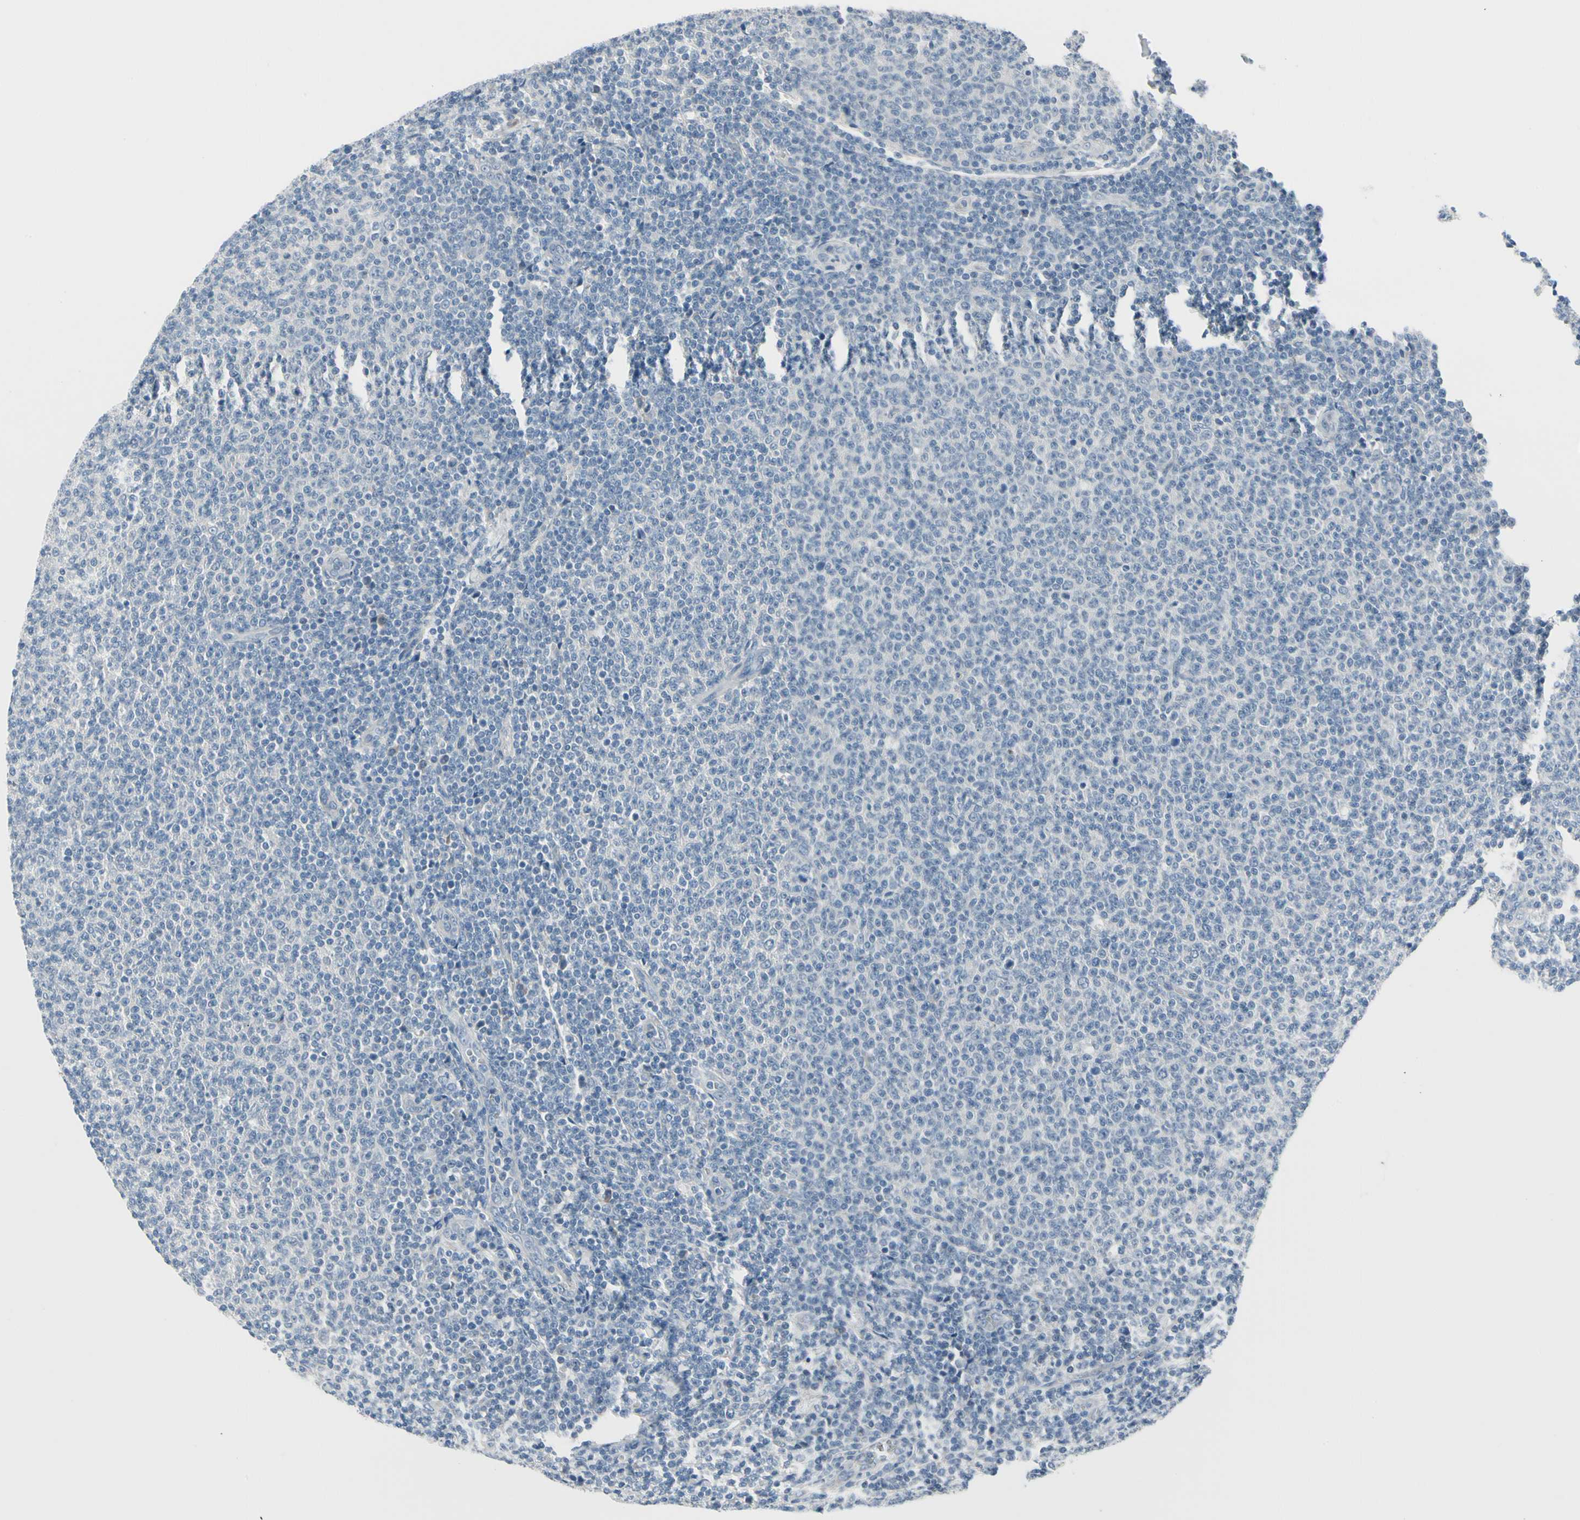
{"staining": {"intensity": "negative", "quantity": "none", "location": "none"}, "tissue": "lymphoma", "cell_type": "Tumor cells", "image_type": "cancer", "snomed": [{"axis": "morphology", "description": "Malignant lymphoma, non-Hodgkin's type, Low grade"}, {"axis": "topography", "description": "Lymph node"}], "caption": "A histopathology image of human malignant lymphoma, non-Hodgkin's type (low-grade) is negative for staining in tumor cells. Brightfield microscopy of immunohistochemistry stained with DAB (brown) and hematoxylin (blue), captured at high magnification.", "gene": "PGR", "patient": {"sex": "male", "age": 66}}